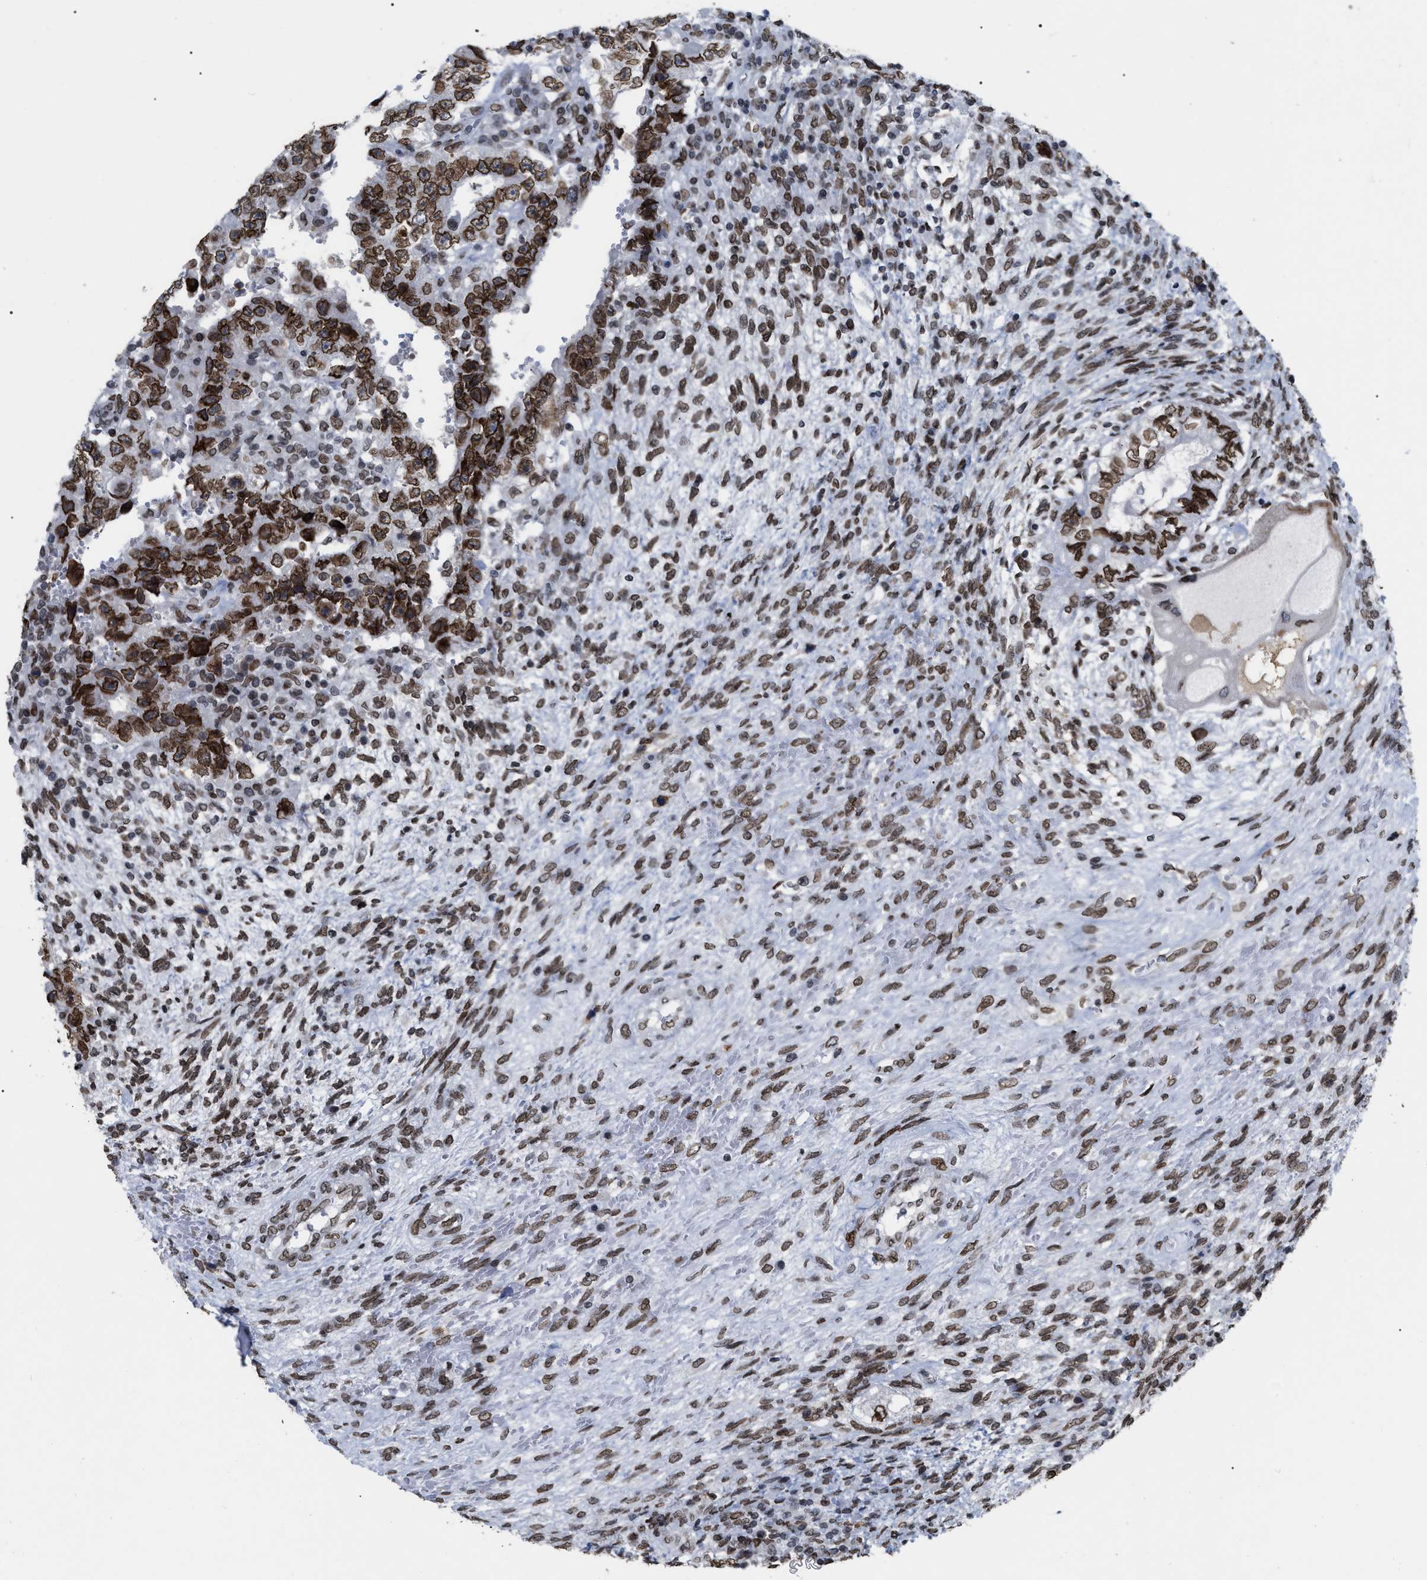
{"staining": {"intensity": "moderate", "quantity": ">75%", "location": "cytoplasmic/membranous,nuclear"}, "tissue": "testis cancer", "cell_type": "Tumor cells", "image_type": "cancer", "snomed": [{"axis": "morphology", "description": "Carcinoma, Embryonal, NOS"}, {"axis": "topography", "description": "Testis"}], "caption": "Brown immunohistochemical staining in embryonal carcinoma (testis) displays moderate cytoplasmic/membranous and nuclear positivity in about >75% of tumor cells.", "gene": "TPR", "patient": {"sex": "male", "age": 26}}